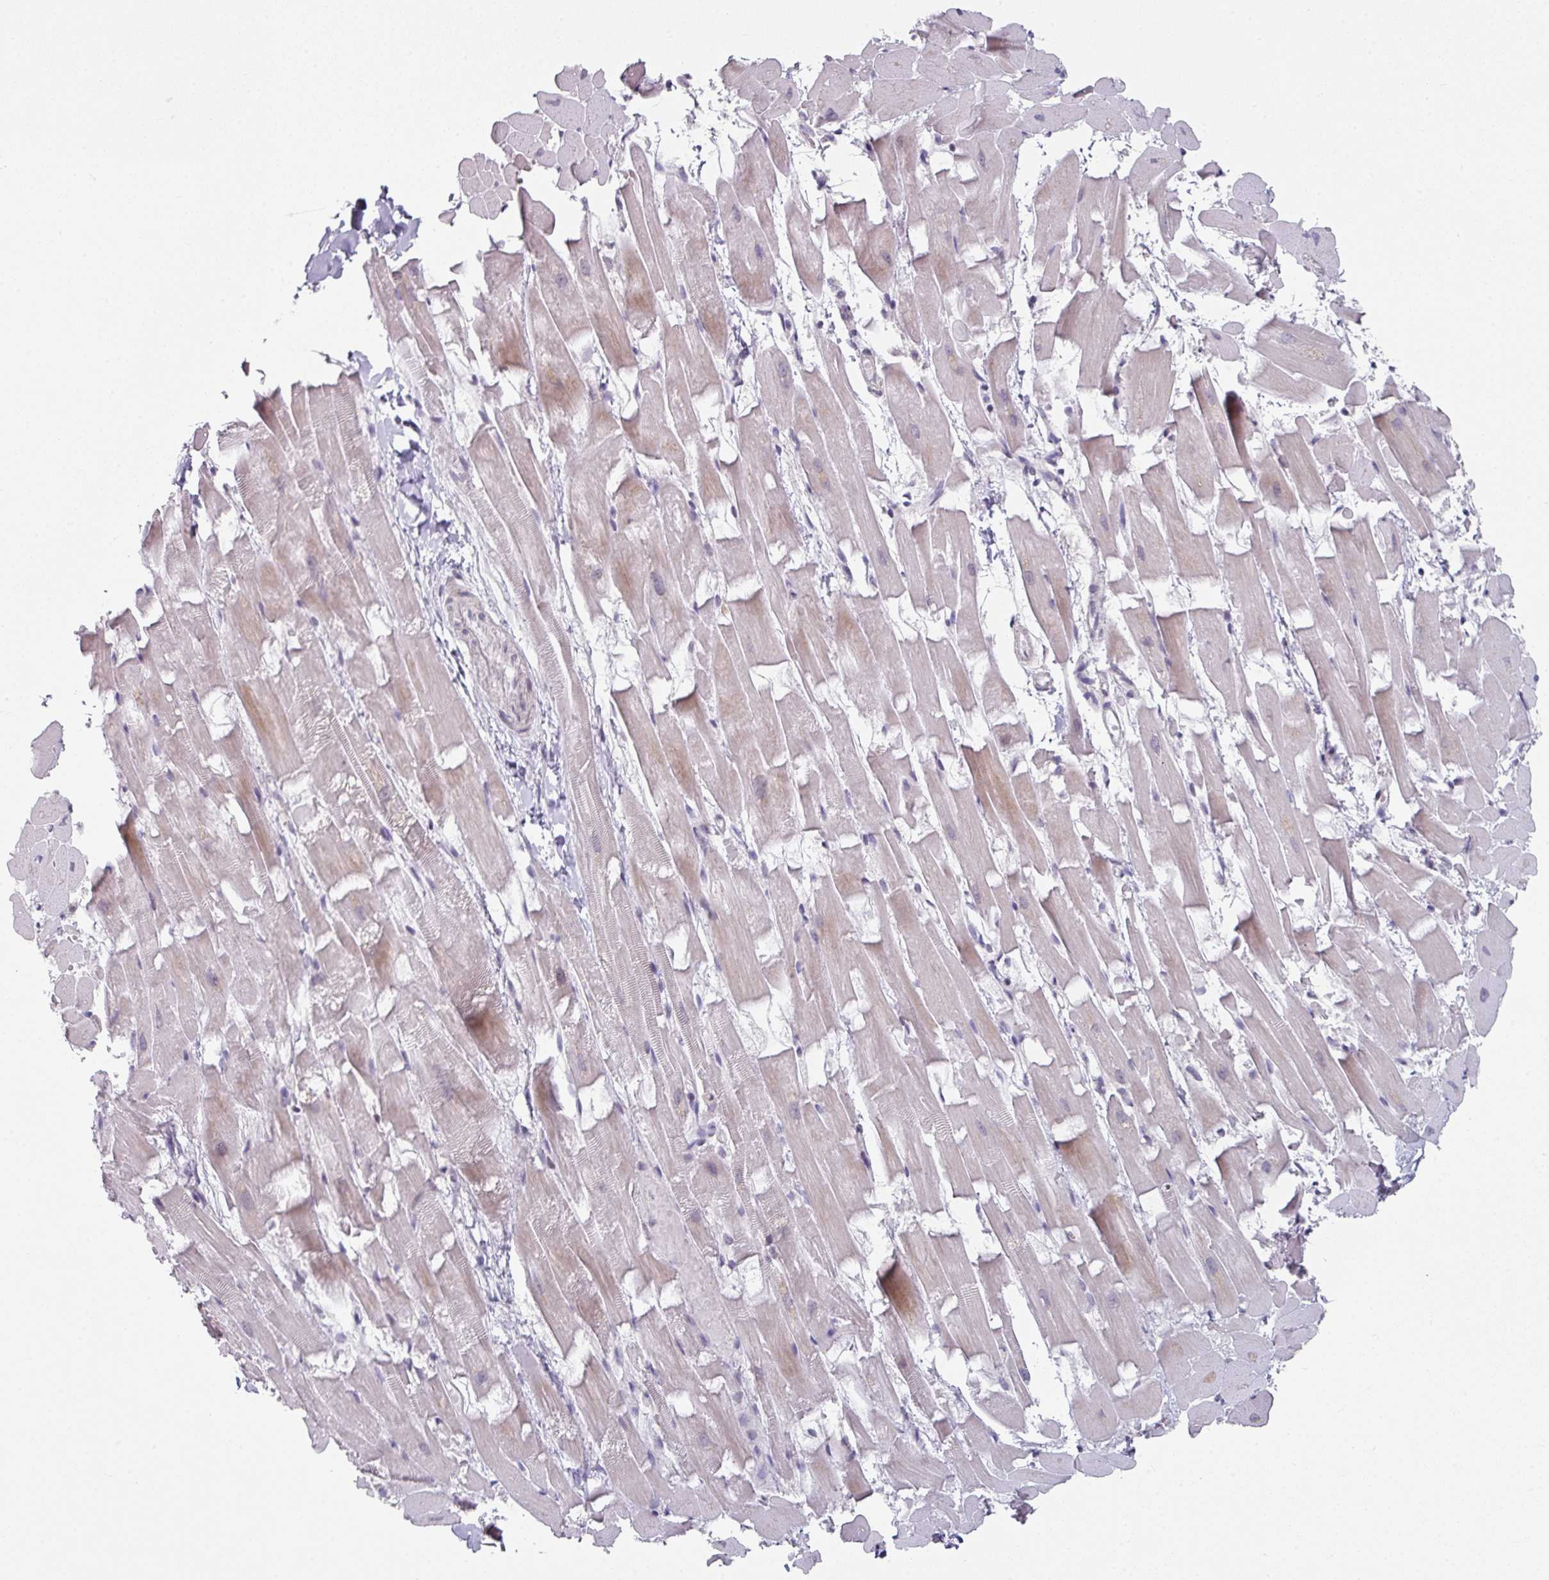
{"staining": {"intensity": "weak", "quantity": "25%-75%", "location": "cytoplasmic/membranous,nuclear"}, "tissue": "heart muscle", "cell_type": "Cardiomyocytes", "image_type": "normal", "snomed": [{"axis": "morphology", "description": "Normal tissue, NOS"}, {"axis": "topography", "description": "Heart"}], "caption": "Protein analysis of benign heart muscle exhibits weak cytoplasmic/membranous,nuclear staining in approximately 25%-75% of cardiomyocytes.", "gene": "ELK1", "patient": {"sex": "male", "age": 37}}